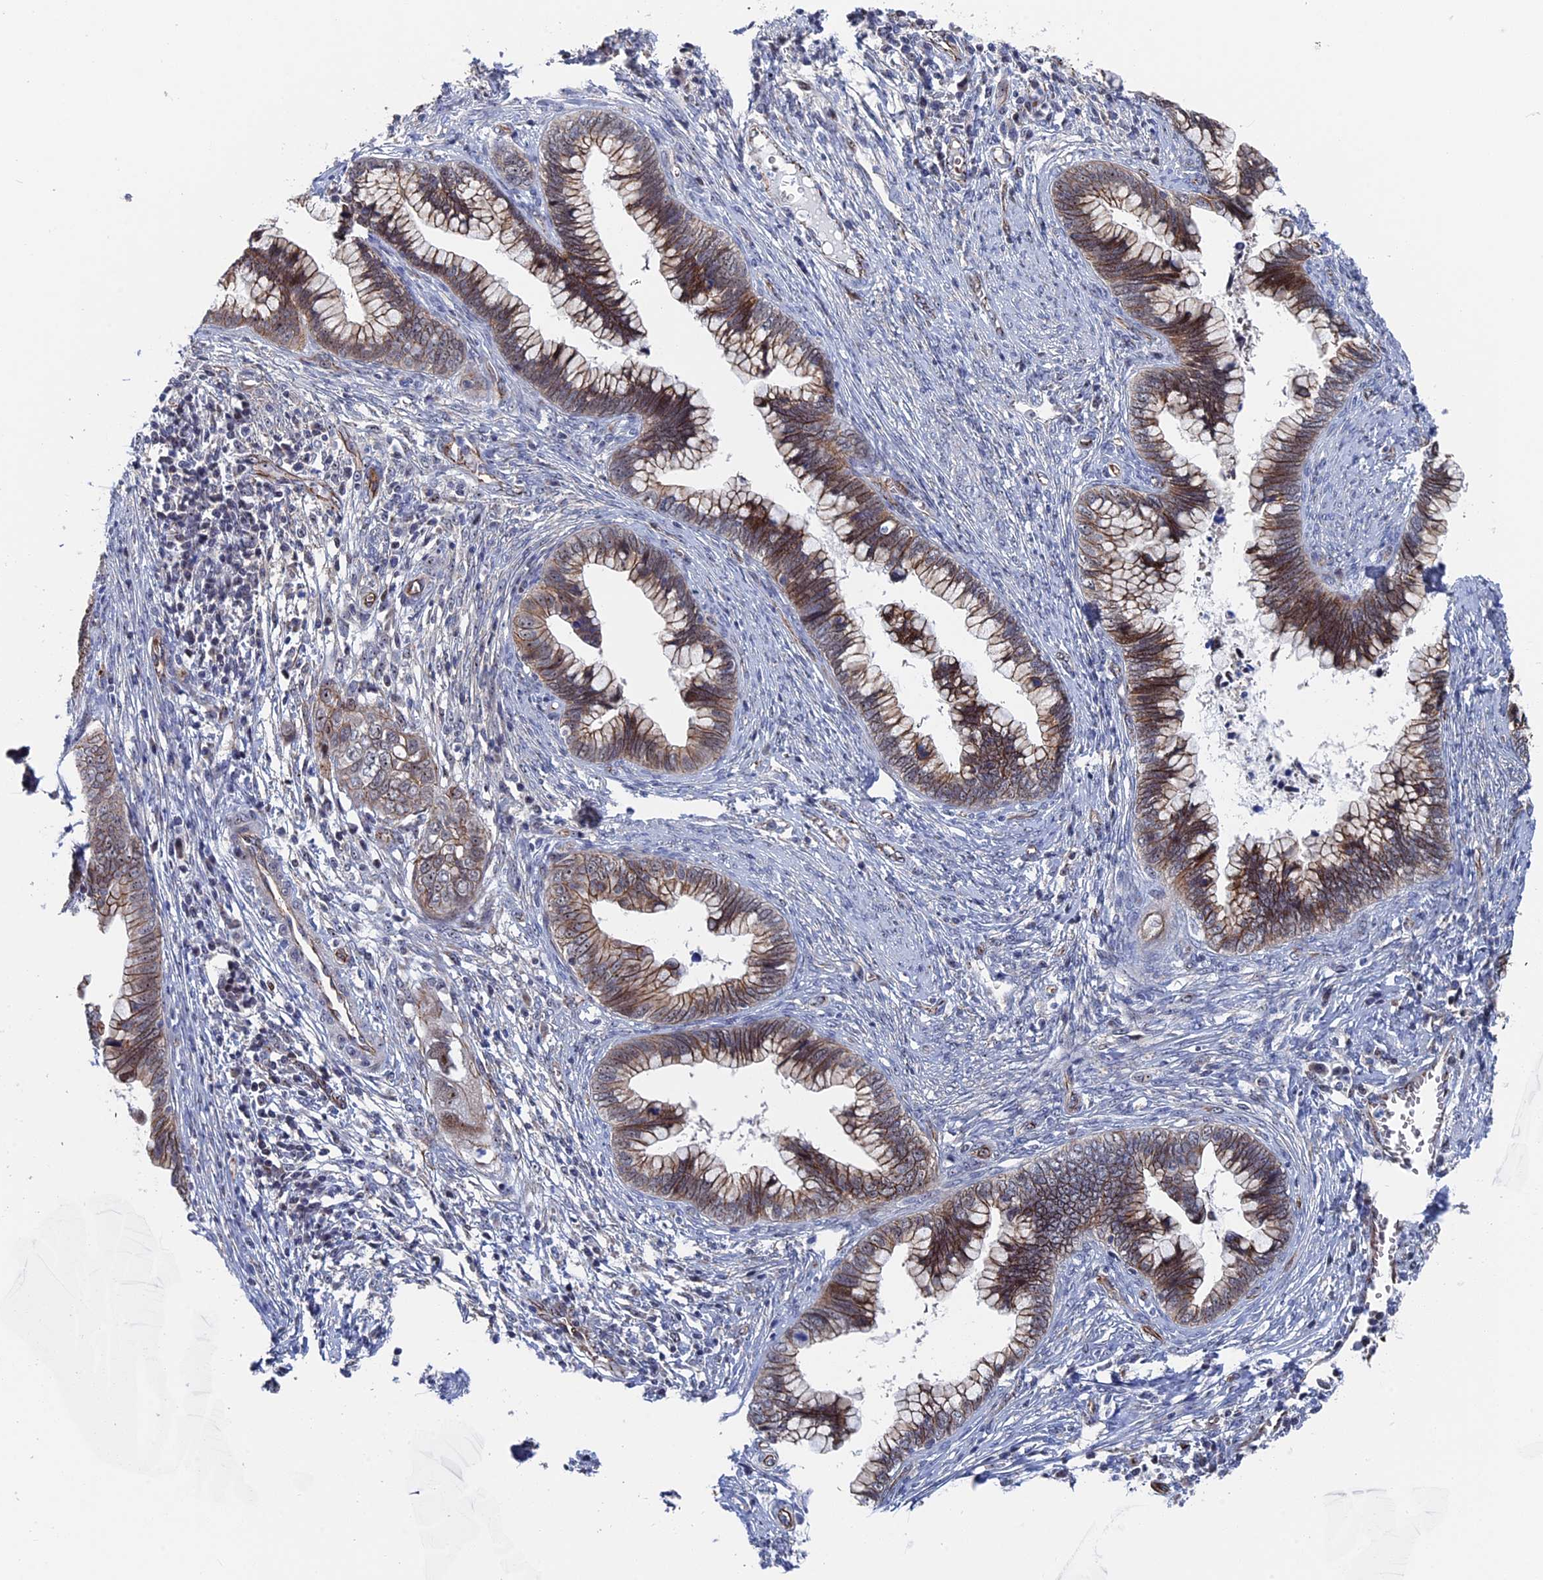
{"staining": {"intensity": "moderate", "quantity": ">75%", "location": "cytoplasmic/membranous,nuclear"}, "tissue": "cervical cancer", "cell_type": "Tumor cells", "image_type": "cancer", "snomed": [{"axis": "morphology", "description": "Adenocarcinoma, NOS"}, {"axis": "topography", "description": "Cervix"}], "caption": "Tumor cells show medium levels of moderate cytoplasmic/membranous and nuclear positivity in about >75% of cells in human cervical cancer. (brown staining indicates protein expression, while blue staining denotes nuclei).", "gene": "EXOSC9", "patient": {"sex": "female", "age": 44}}